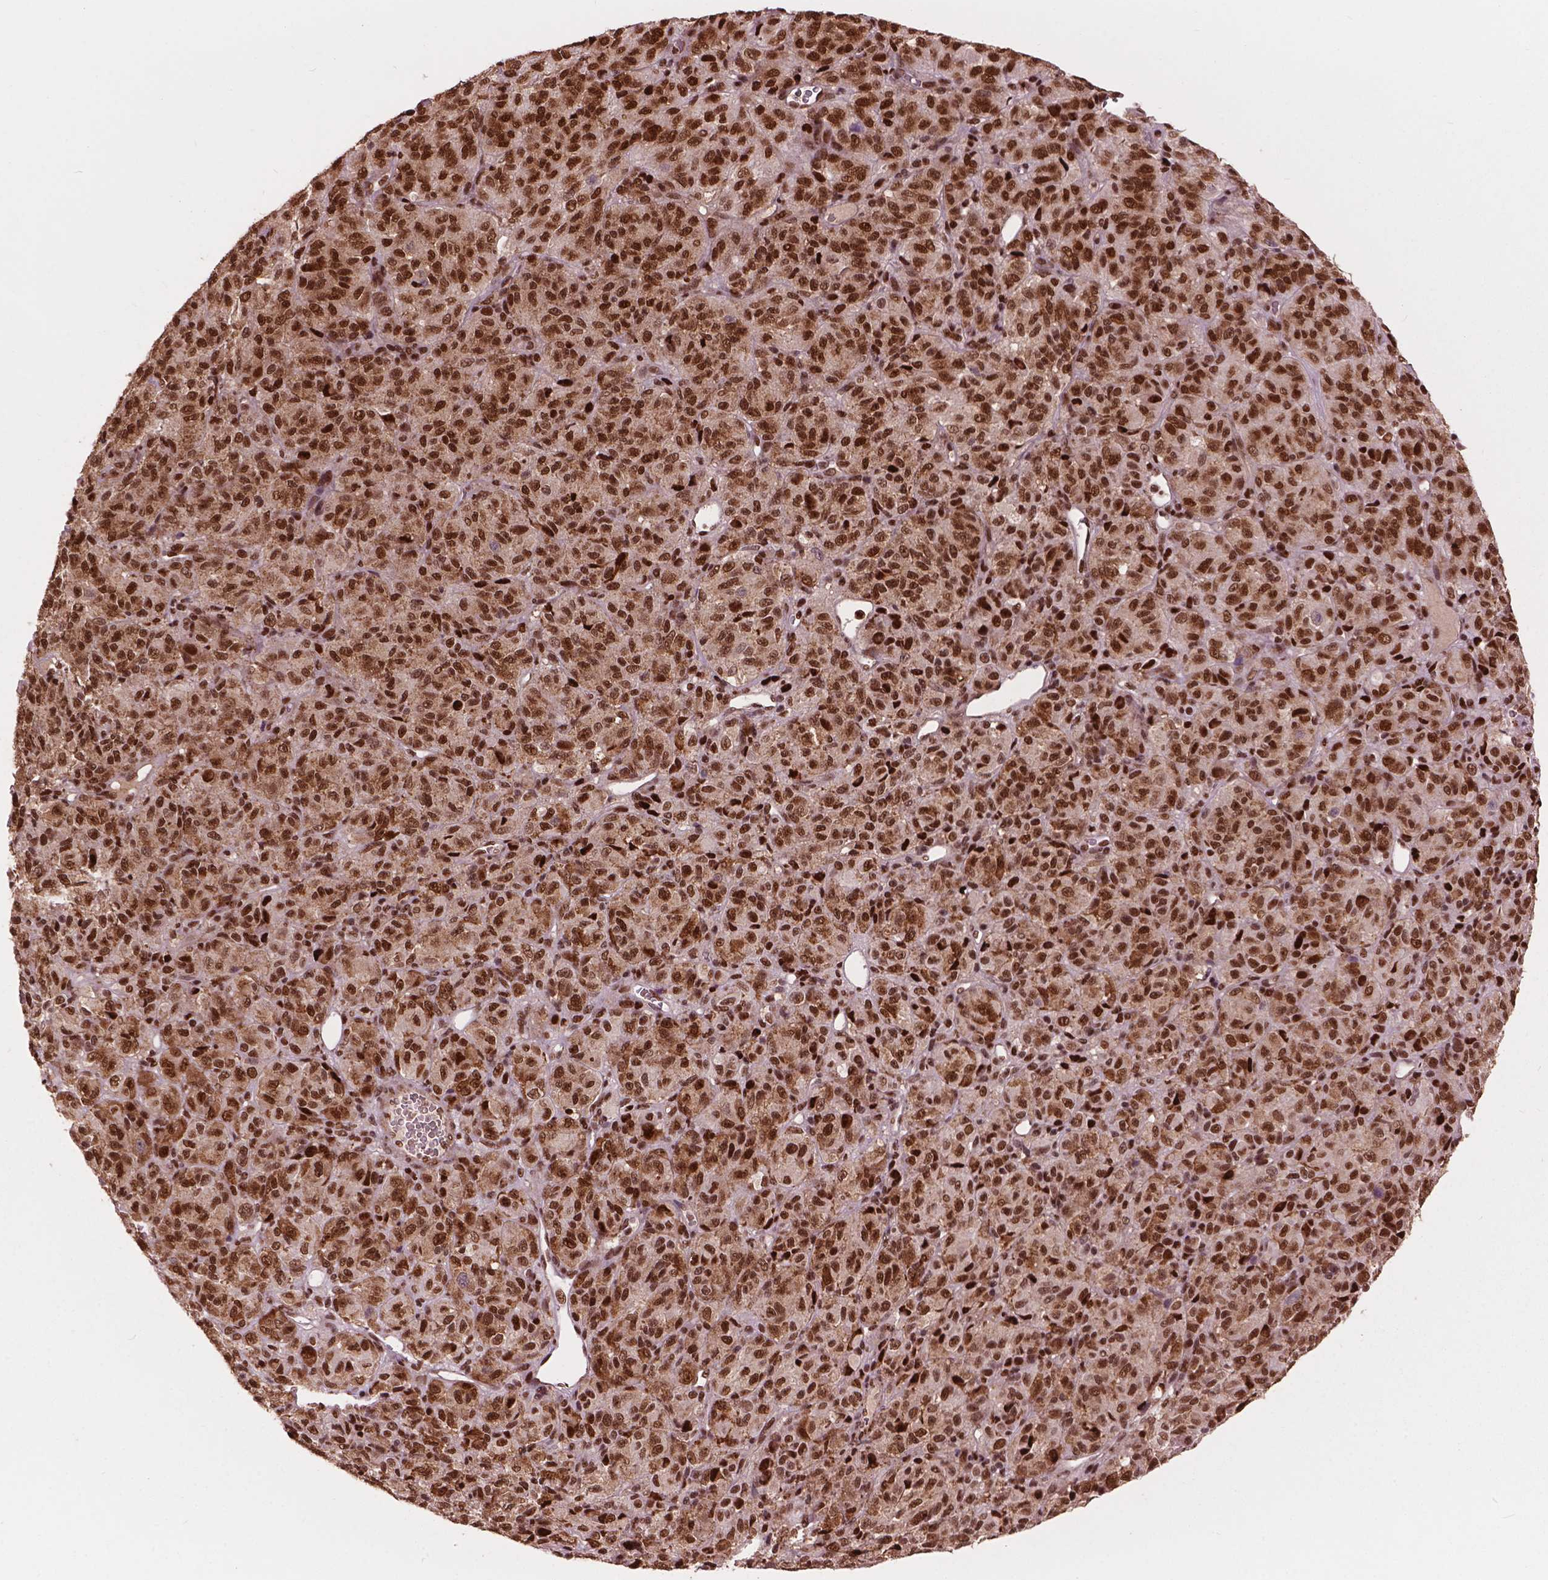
{"staining": {"intensity": "strong", "quantity": ">75%", "location": "nuclear"}, "tissue": "melanoma", "cell_type": "Tumor cells", "image_type": "cancer", "snomed": [{"axis": "morphology", "description": "Malignant melanoma, Metastatic site"}, {"axis": "topography", "description": "Brain"}], "caption": "Melanoma stained for a protein displays strong nuclear positivity in tumor cells.", "gene": "ANP32B", "patient": {"sex": "female", "age": 56}}